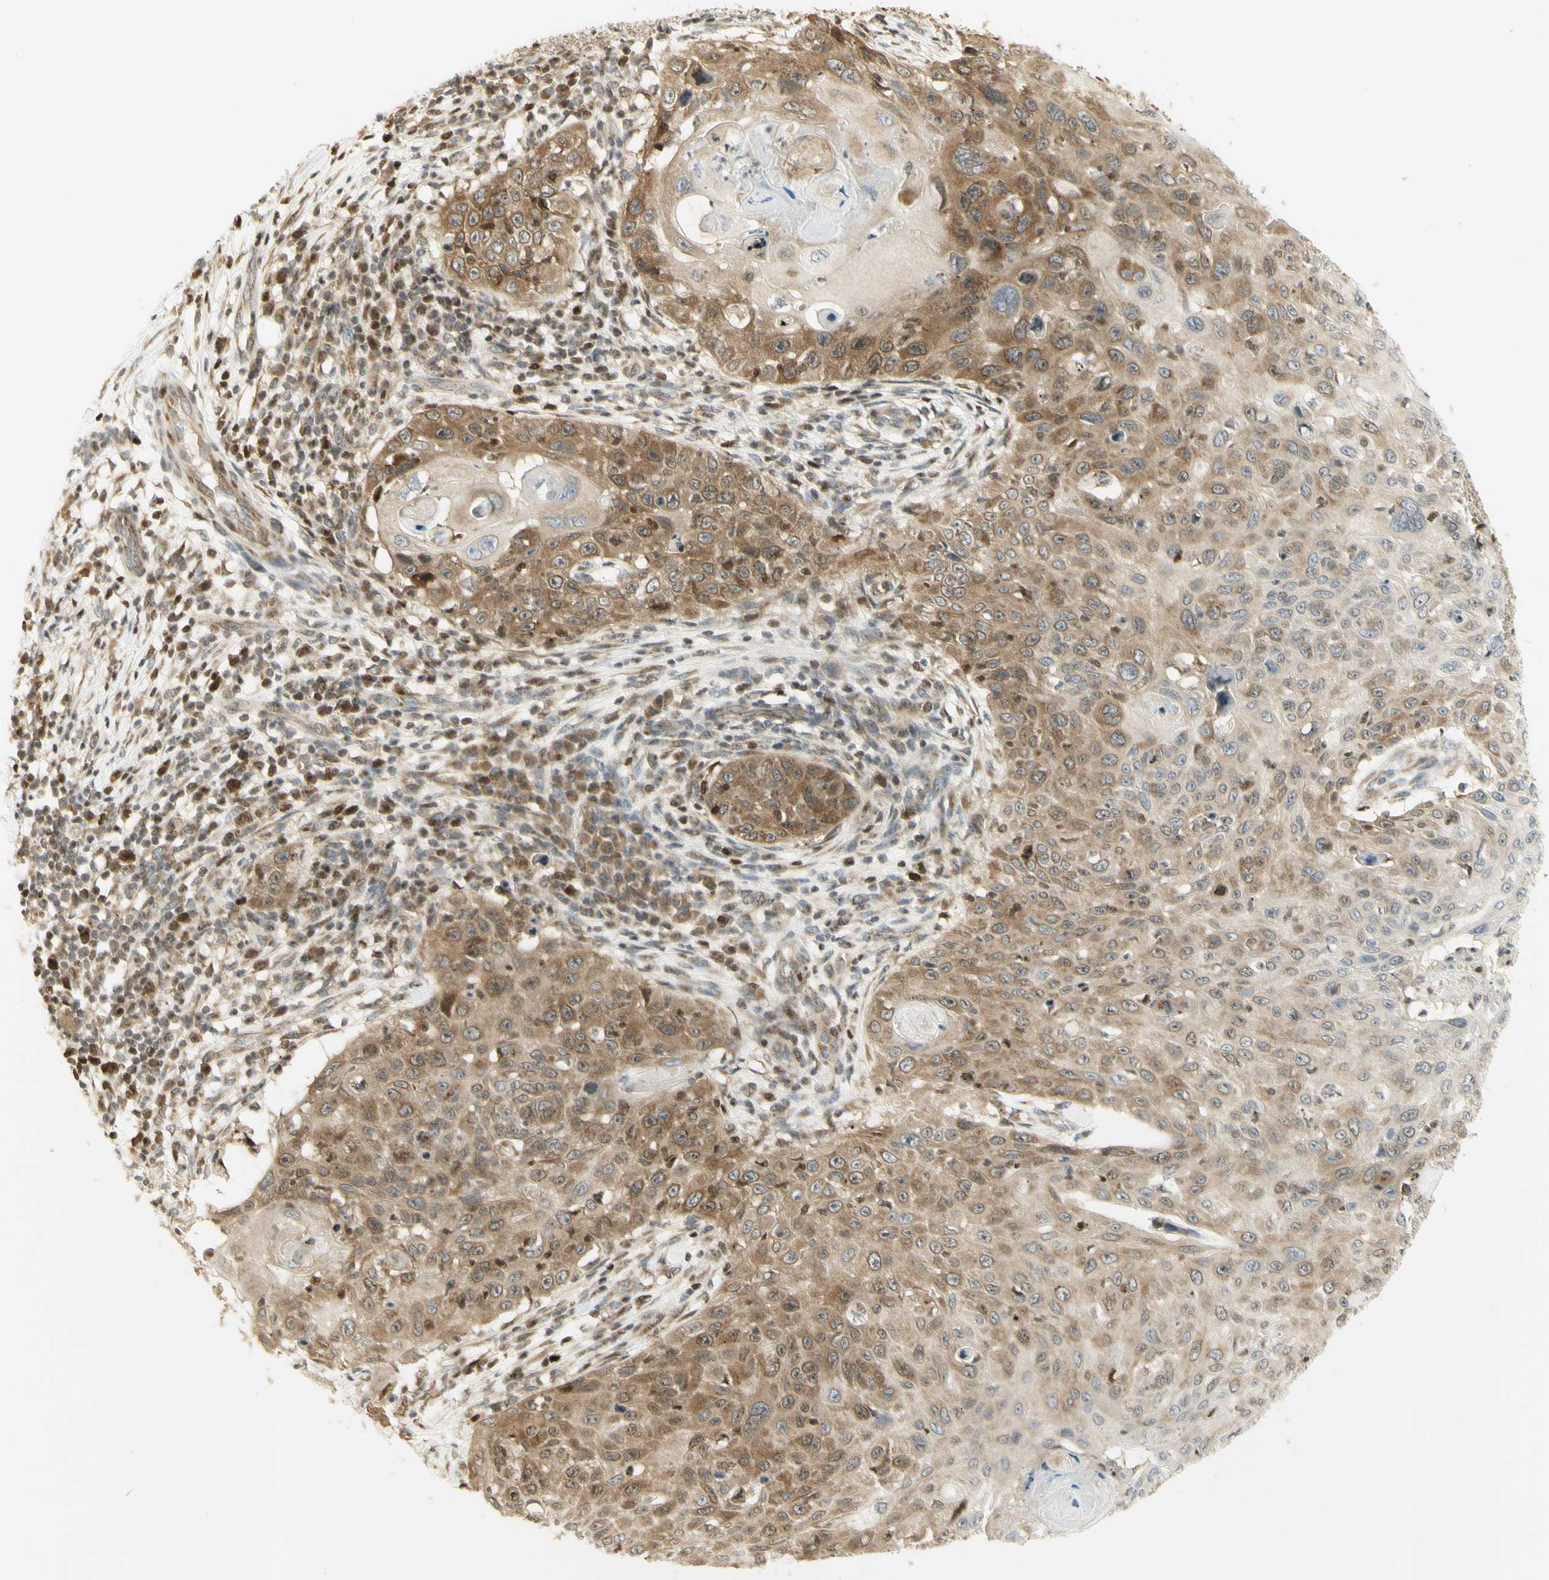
{"staining": {"intensity": "moderate", "quantity": ">75%", "location": "cytoplasmic/membranous,nuclear"}, "tissue": "skin cancer", "cell_type": "Tumor cells", "image_type": "cancer", "snomed": [{"axis": "morphology", "description": "Squamous cell carcinoma, NOS"}, {"axis": "topography", "description": "Skin"}], "caption": "Immunohistochemical staining of squamous cell carcinoma (skin) exhibits medium levels of moderate cytoplasmic/membranous and nuclear positivity in approximately >75% of tumor cells.", "gene": "KIF11", "patient": {"sex": "male", "age": 86}}